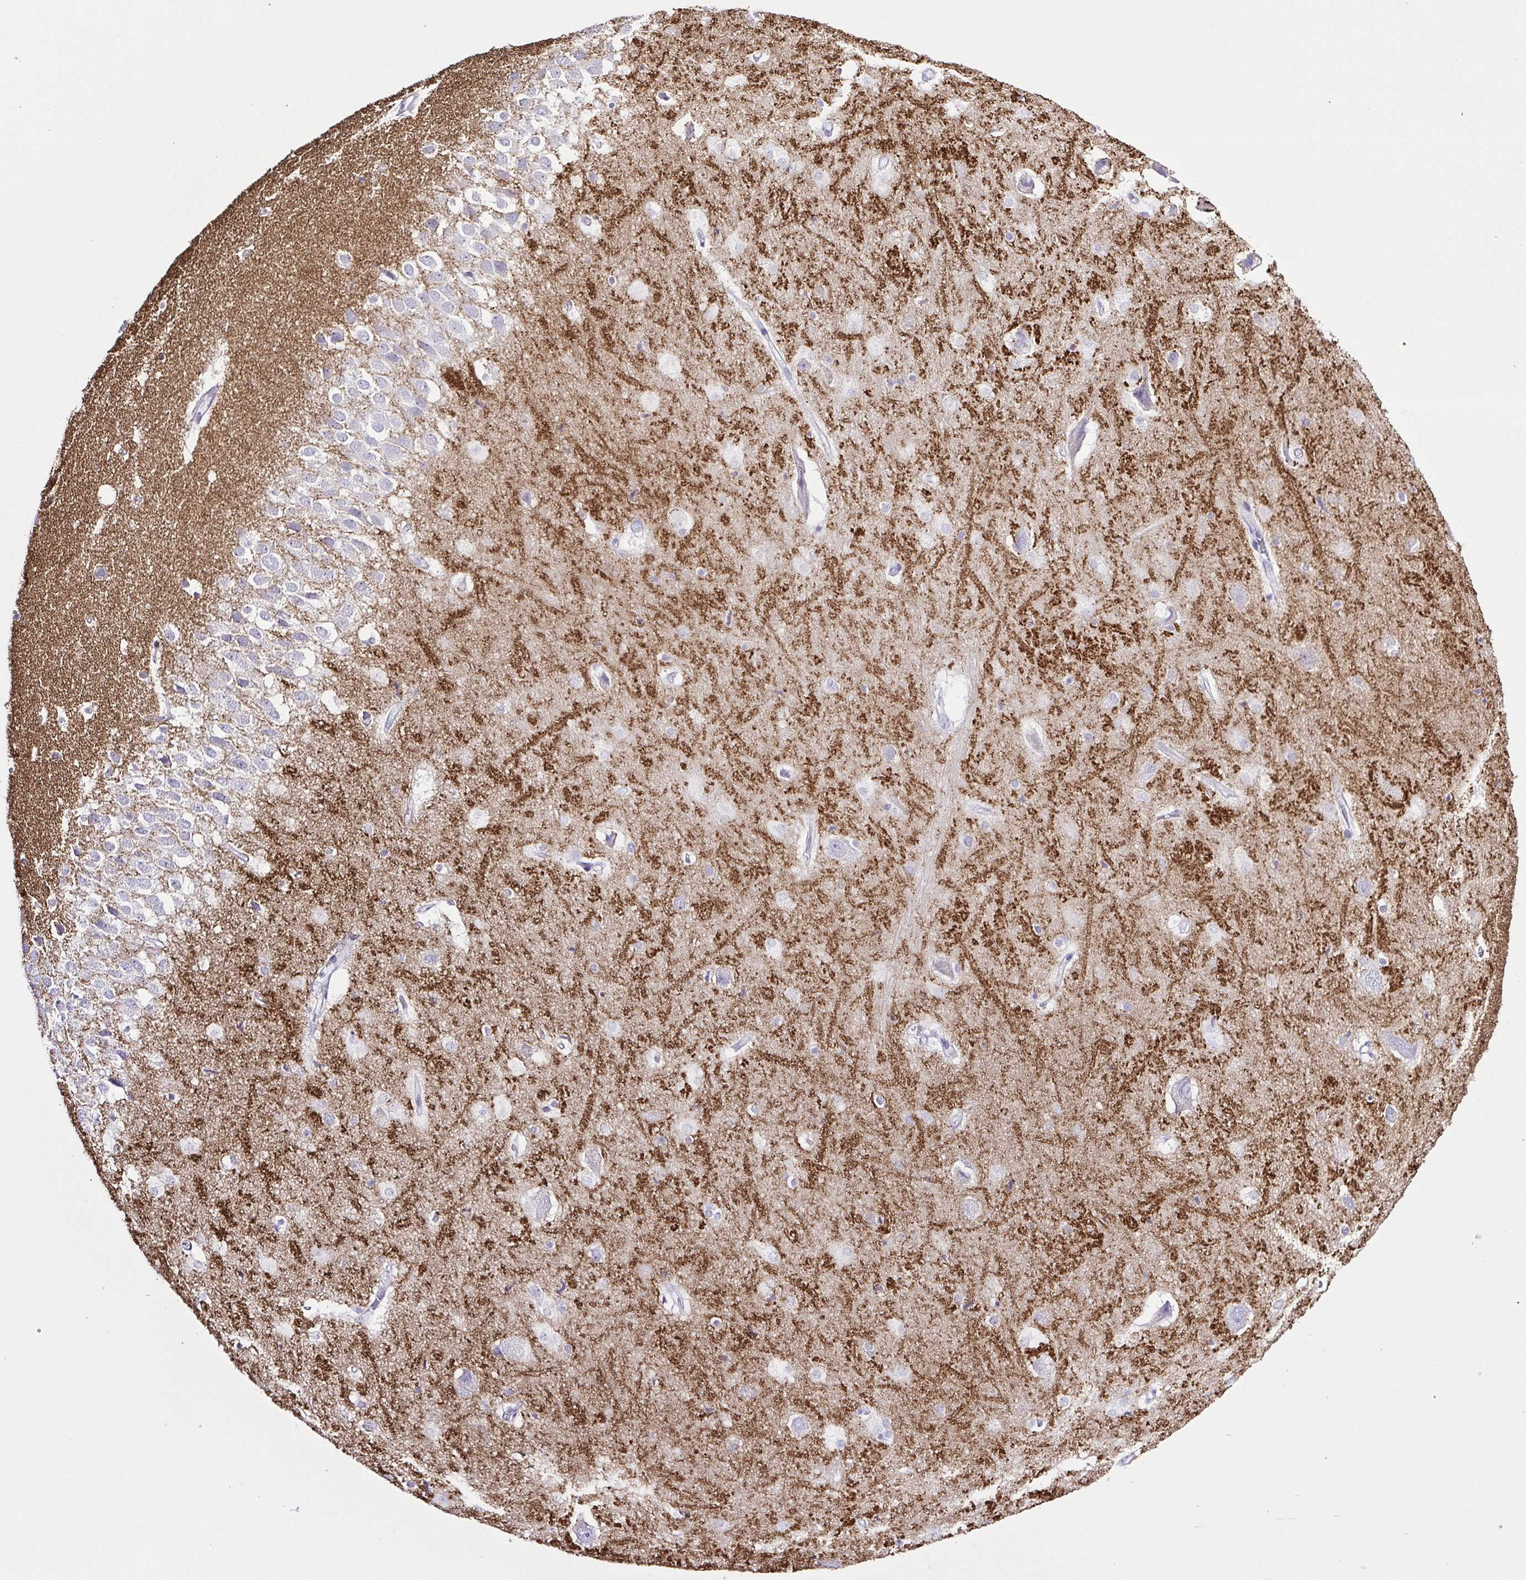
{"staining": {"intensity": "negative", "quantity": "none", "location": "none"}, "tissue": "hippocampus", "cell_type": "Glial cells", "image_type": "normal", "snomed": [{"axis": "morphology", "description": "Normal tissue, NOS"}, {"axis": "topography", "description": "Hippocampus"}], "caption": "DAB immunohistochemical staining of benign human hippocampus exhibits no significant expression in glial cells. The staining was performed using DAB (3,3'-diaminobenzidine) to visualize the protein expression in brown, while the nuclei were stained in blue with hematoxylin (Magnification: 20x).", "gene": "SYNPR", "patient": {"sex": "male", "age": 26}}